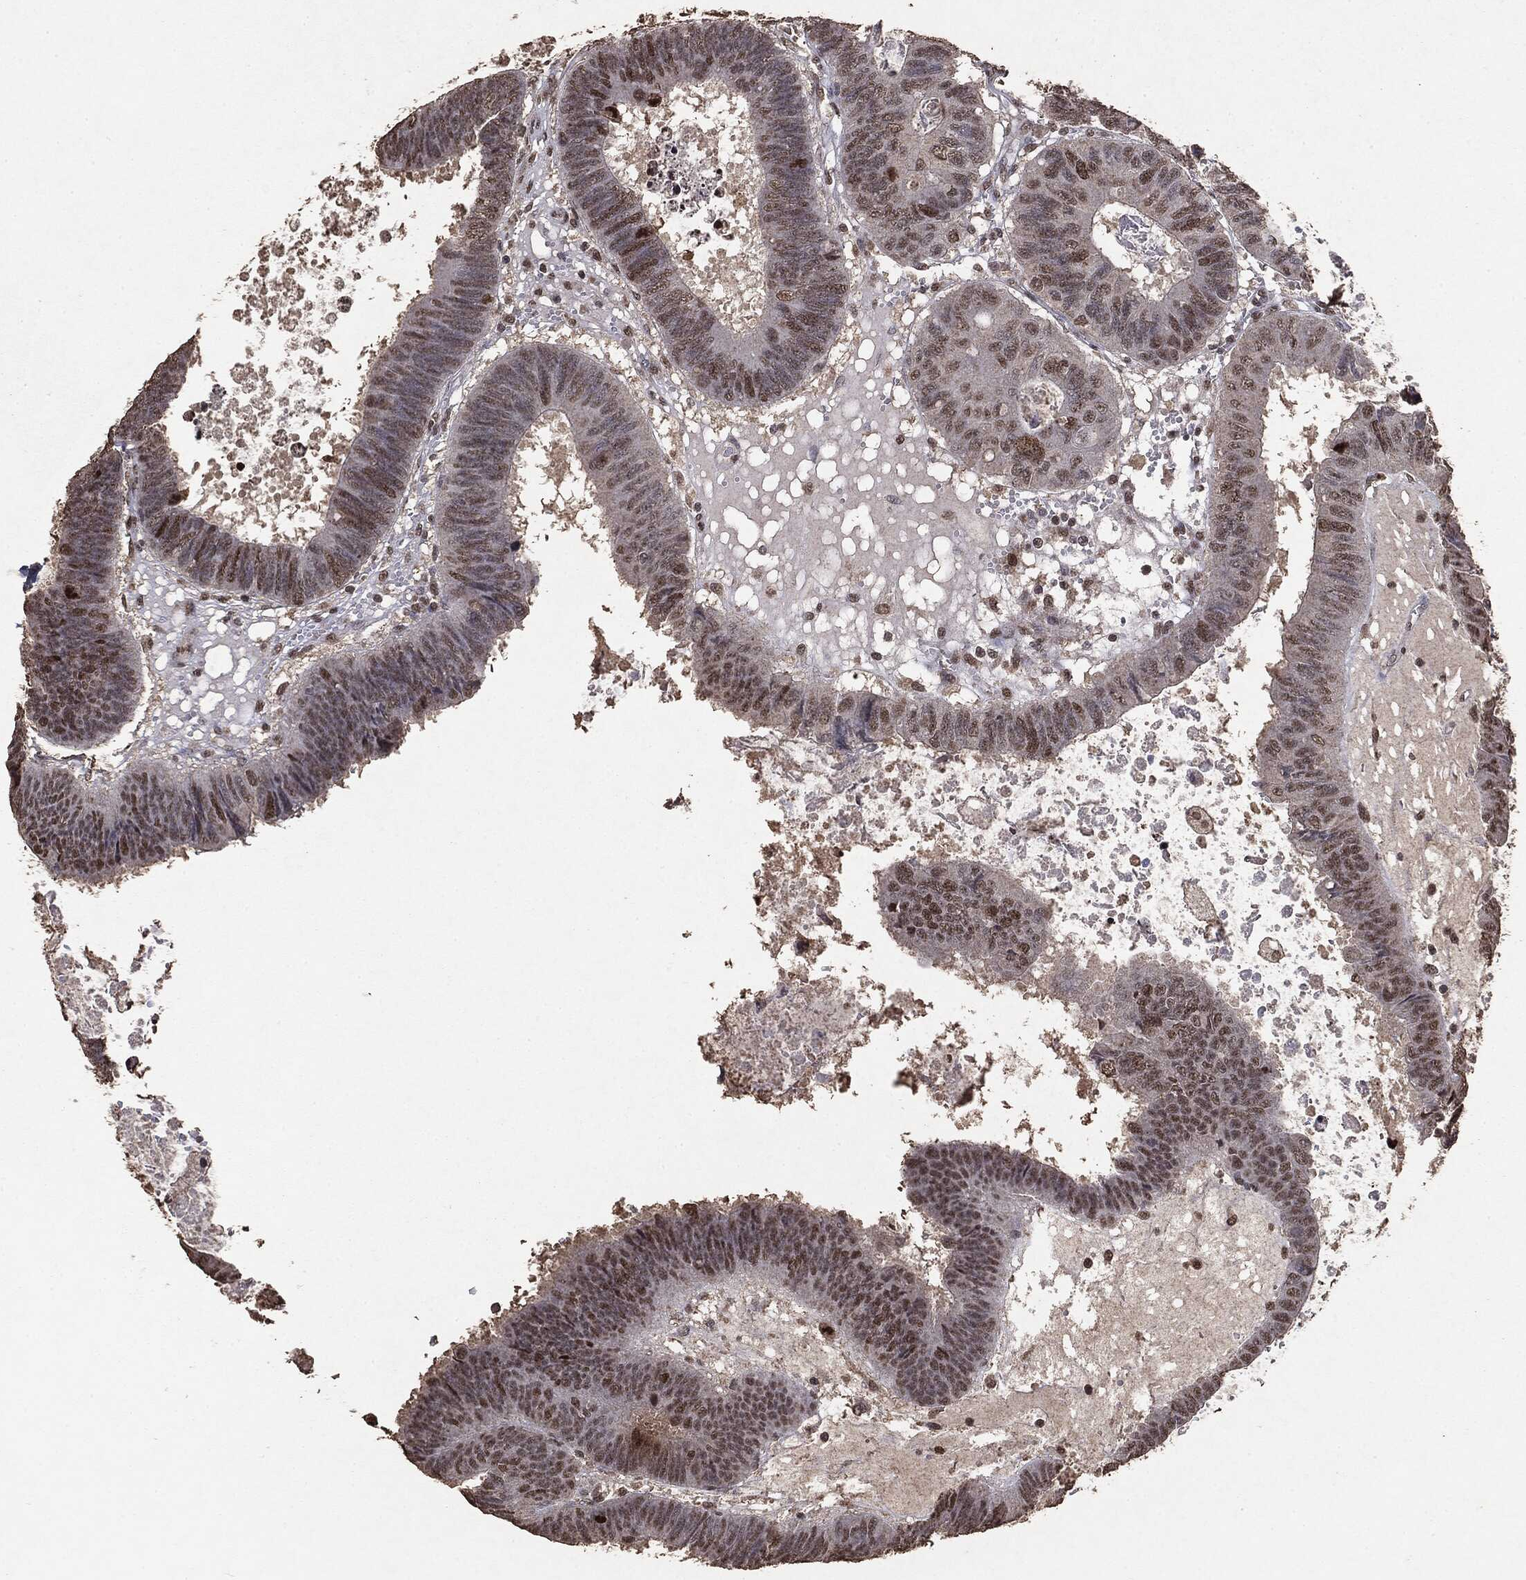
{"staining": {"intensity": "moderate", "quantity": "25%-75%", "location": "nuclear"}, "tissue": "colorectal cancer", "cell_type": "Tumor cells", "image_type": "cancer", "snomed": [{"axis": "morphology", "description": "Adenocarcinoma, NOS"}, {"axis": "topography", "description": "Colon"}], "caption": "A brown stain shows moderate nuclear expression of a protein in colorectal cancer (adenocarcinoma) tumor cells.", "gene": "RAD18", "patient": {"sex": "male", "age": 62}}